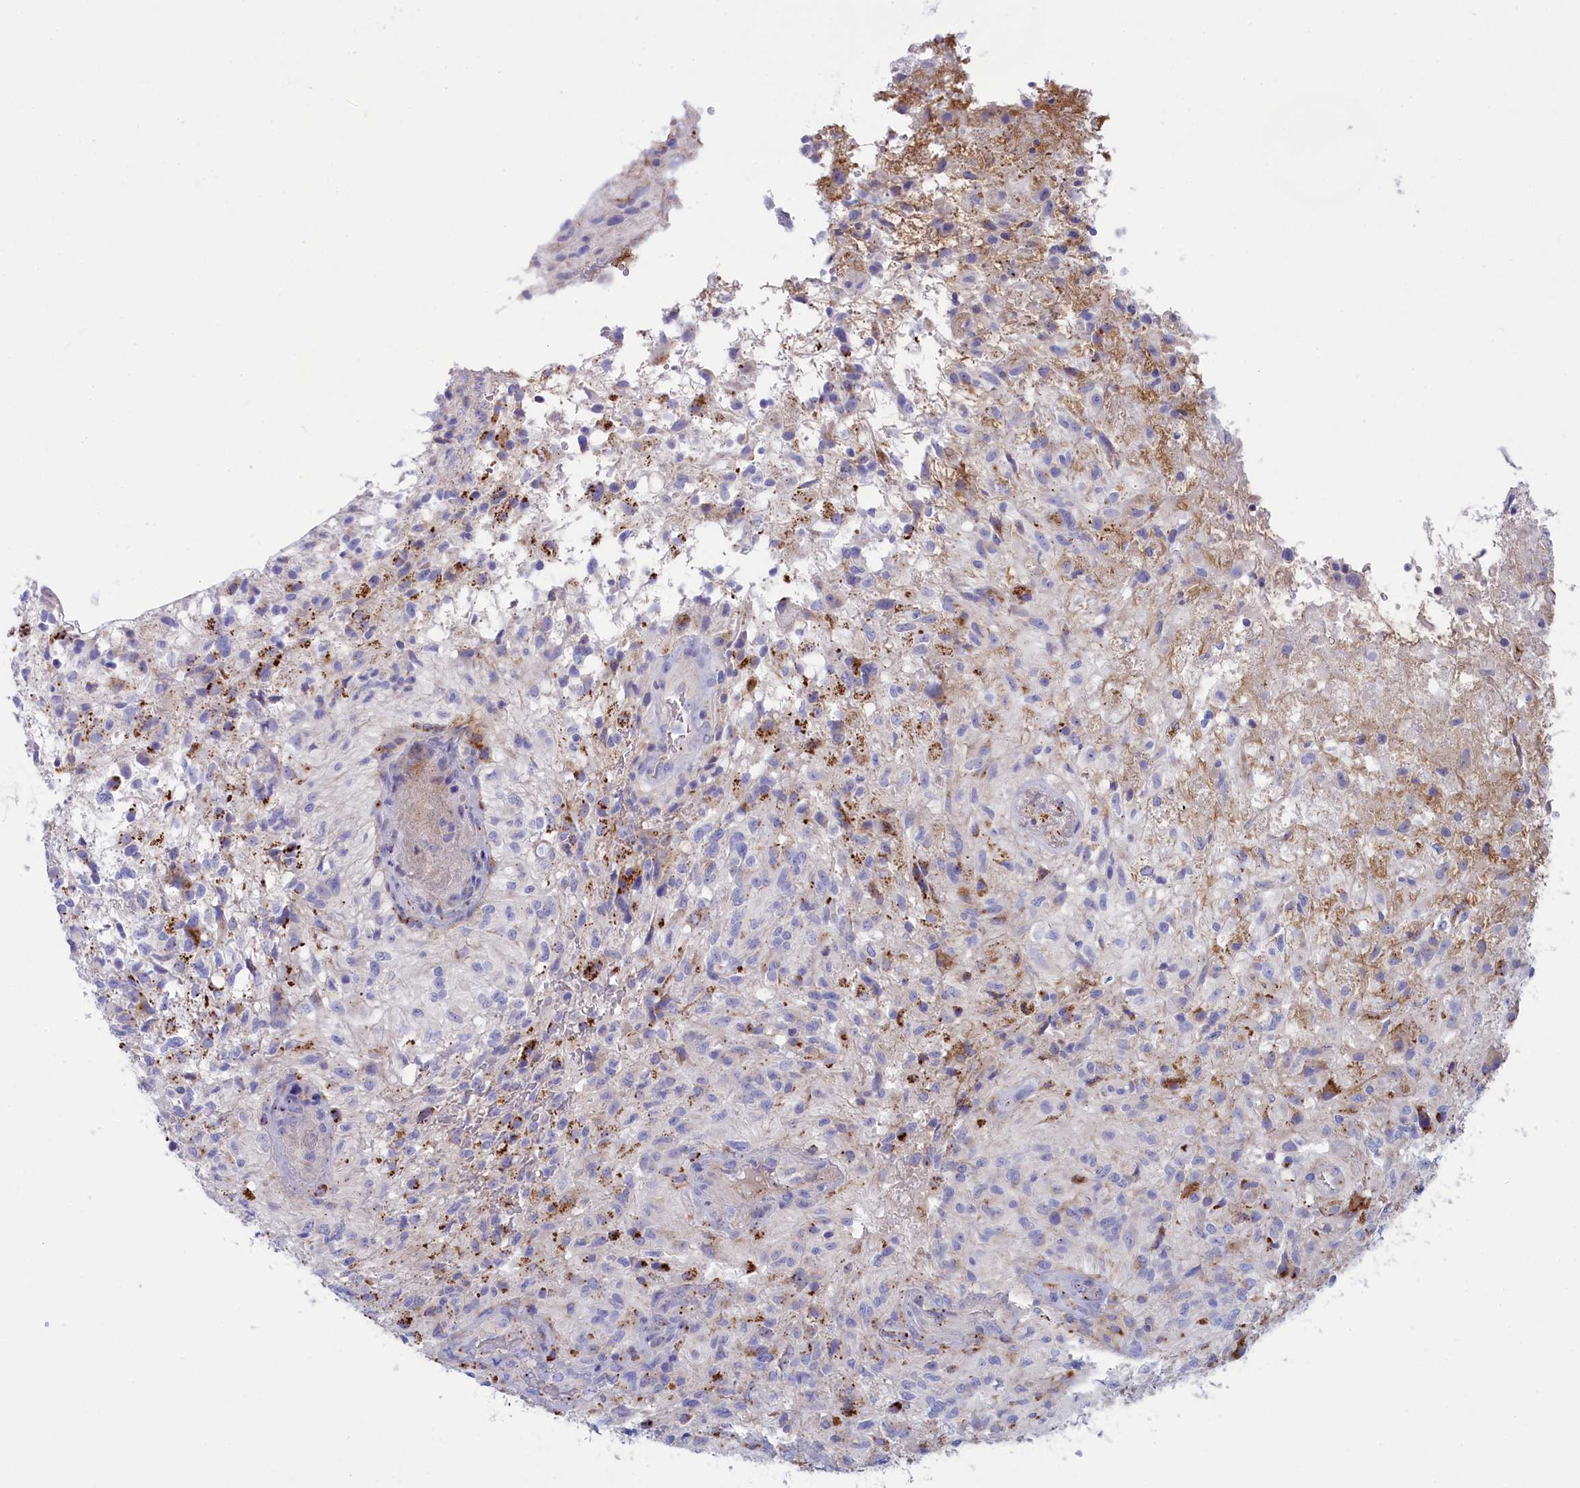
{"staining": {"intensity": "negative", "quantity": "none", "location": "none"}, "tissue": "glioma", "cell_type": "Tumor cells", "image_type": "cancer", "snomed": [{"axis": "morphology", "description": "Glioma, malignant, High grade"}, {"axis": "topography", "description": "Brain"}], "caption": "A histopathology image of glioma stained for a protein shows no brown staining in tumor cells. (Brightfield microscopy of DAB (3,3'-diaminobenzidine) IHC at high magnification).", "gene": "WDR6", "patient": {"sex": "male", "age": 56}}